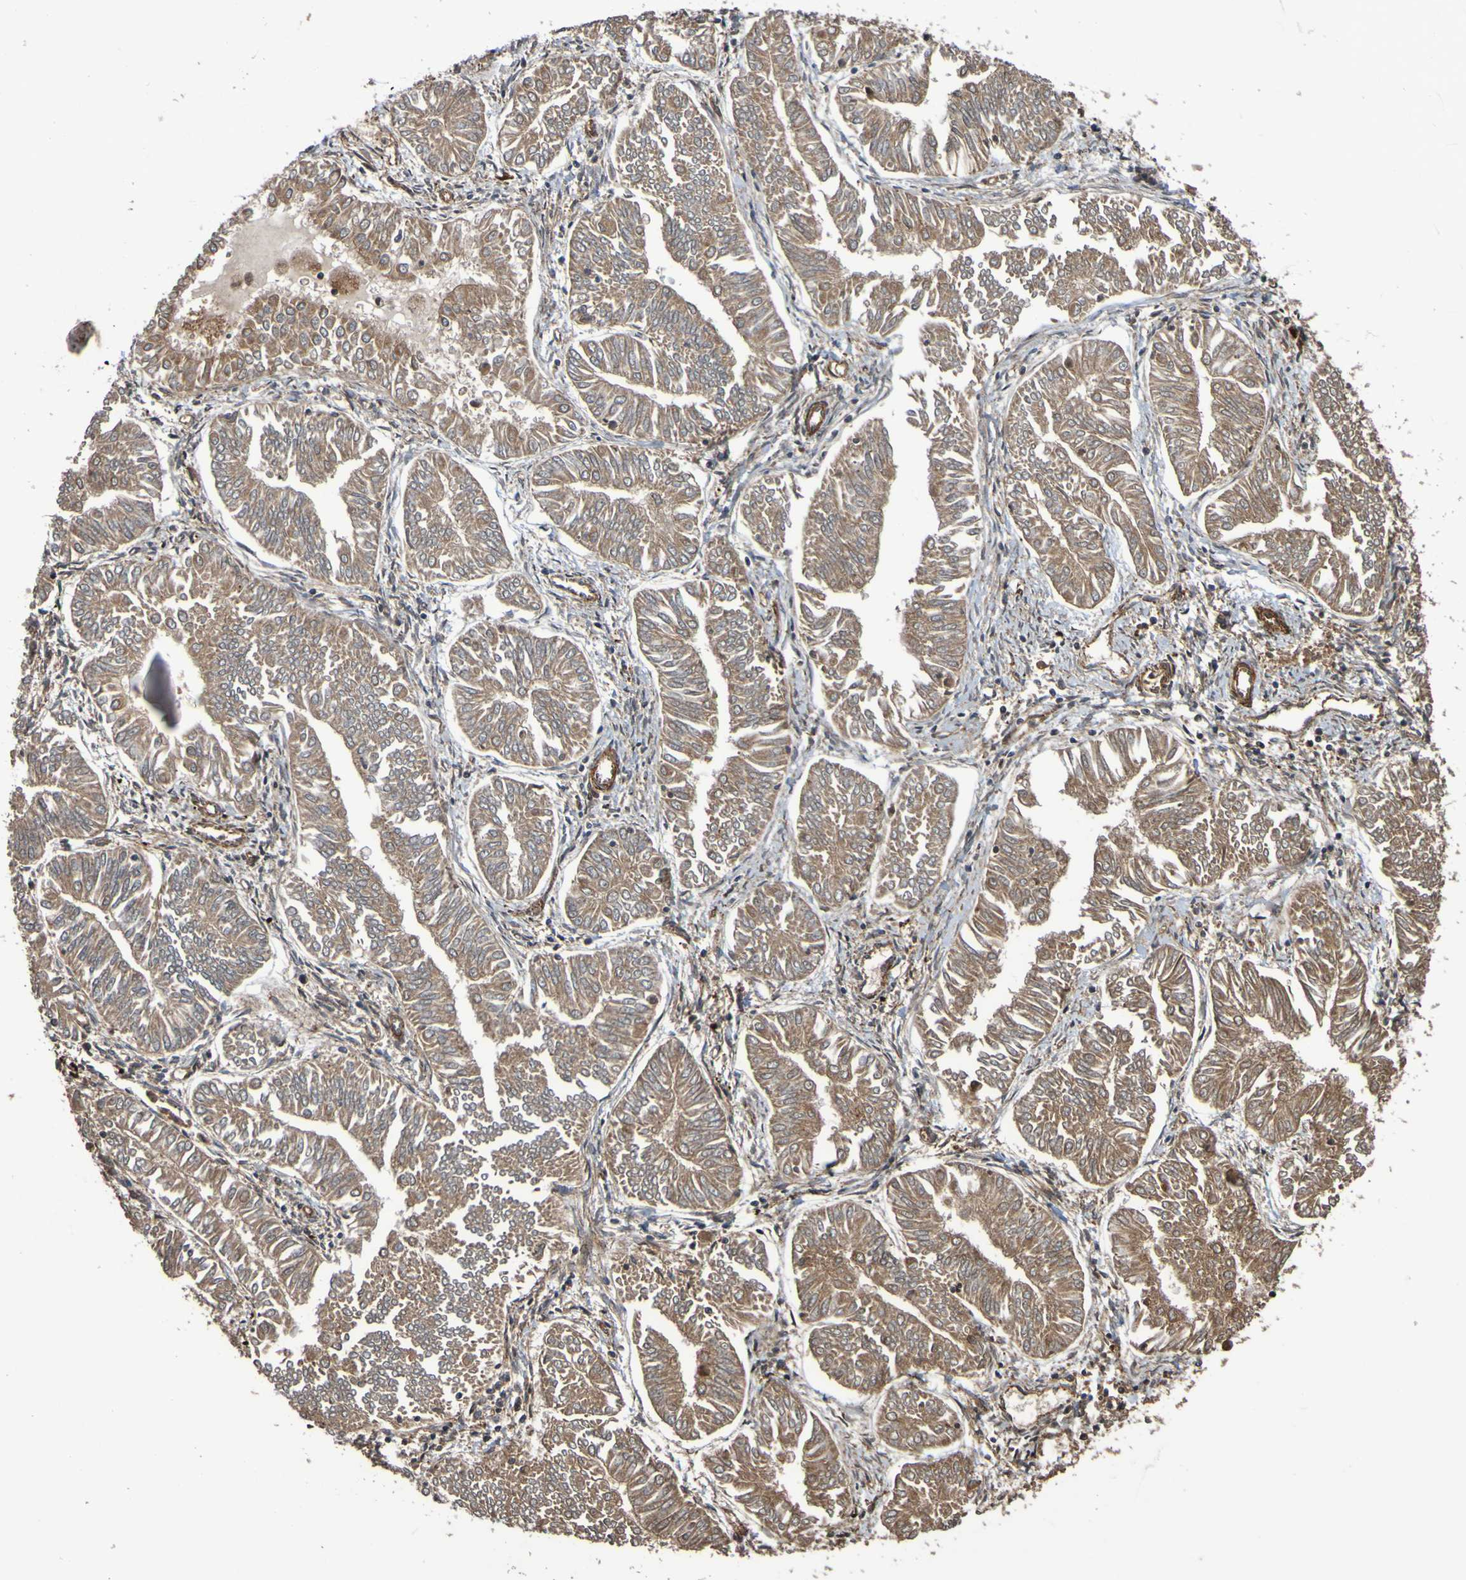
{"staining": {"intensity": "moderate", "quantity": ">75%", "location": "cytoplasmic/membranous"}, "tissue": "endometrial cancer", "cell_type": "Tumor cells", "image_type": "cancer", "snomed": [{"axis": "morphology", "description": "Adenocarcinoma, NOS"}, {"axis": "topography", "description": "Endometrium"}], "caption": "Endometrial cancer stained with a protein marker shows moderate staining in tumor cells.", "gene": "UCN", "patient": {"sex": "female", "age": 53}}